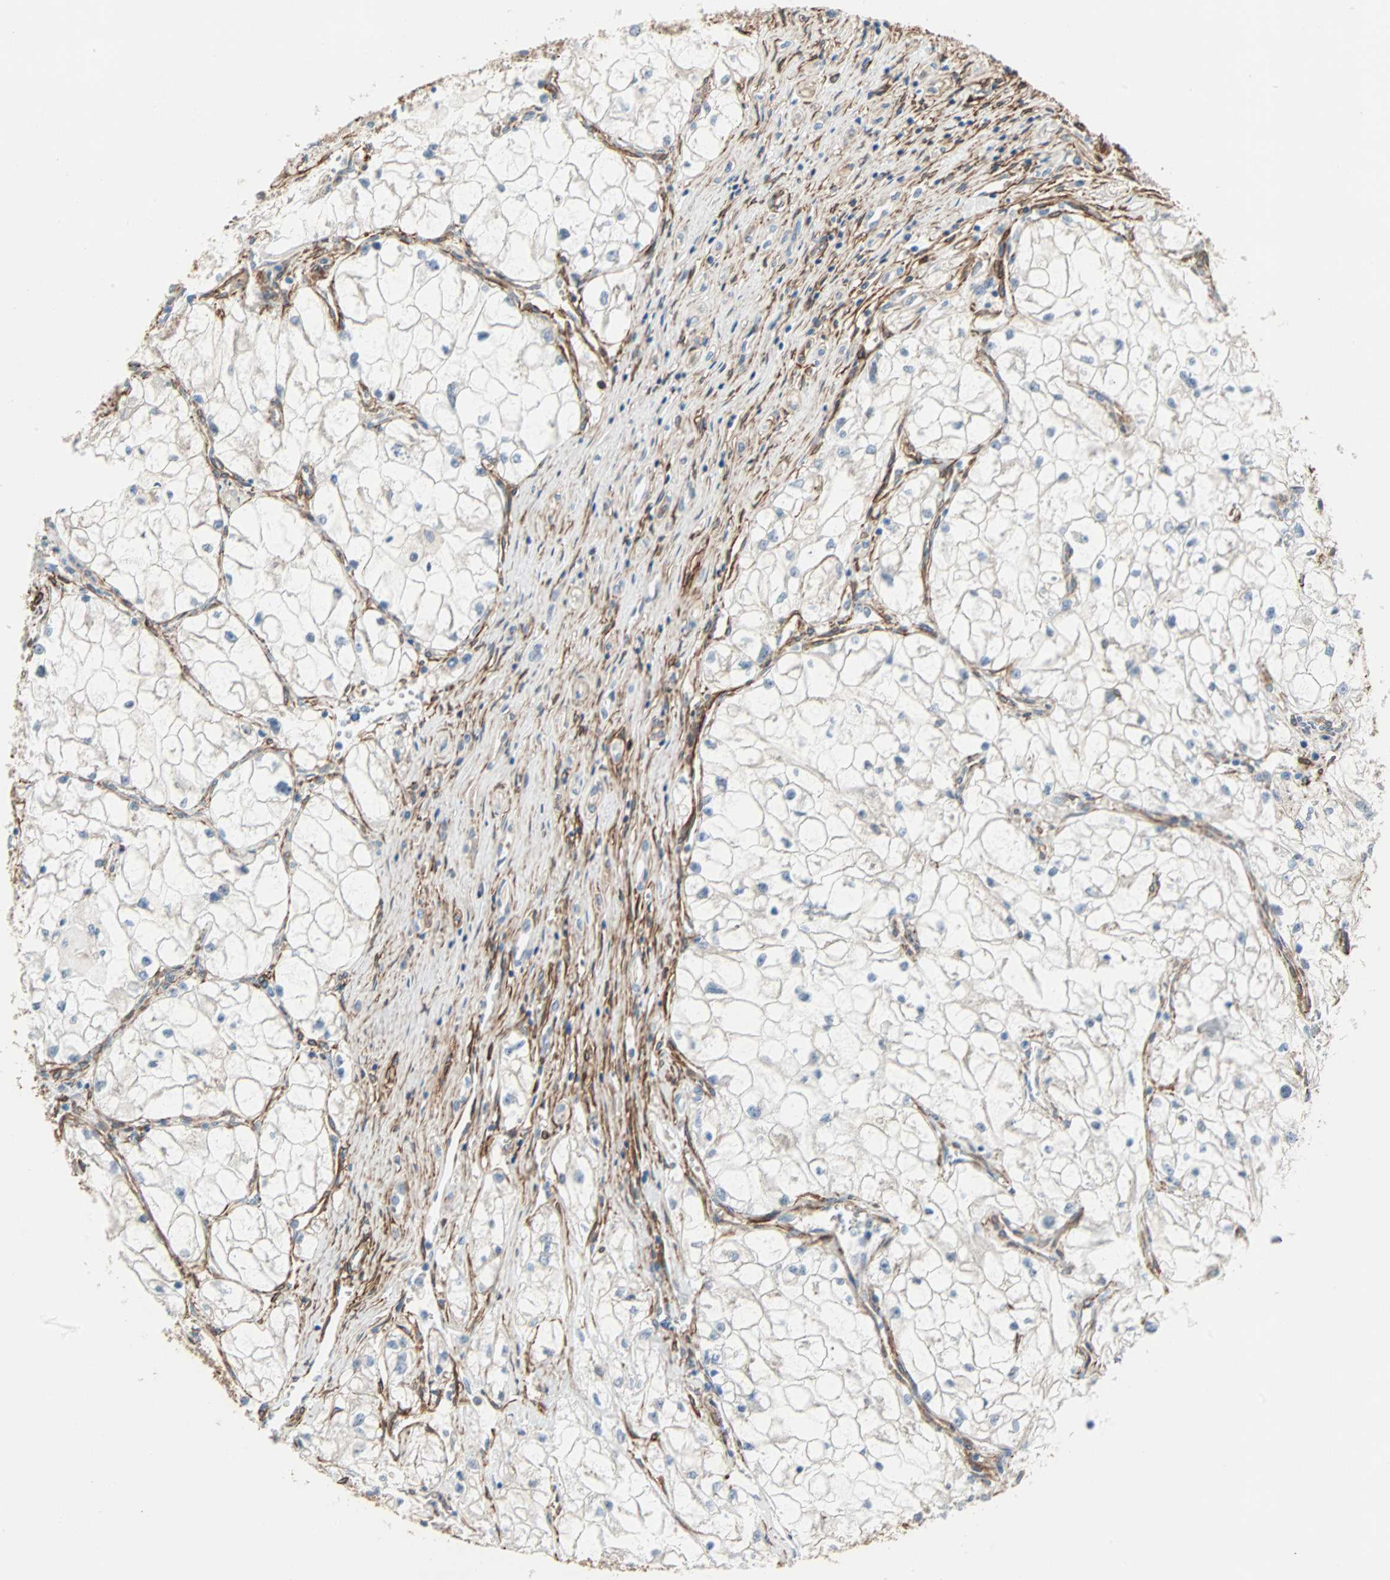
{"staining": {"intensity": "negative", "quantity": "none", "location": "none"}, "tissue": "renal cancer", "cell_type": "Tumor cells", "image_type": "cancer", "snomed": [{"axis": "morphology", "description": "Adenocarcinoma, NOS"}, {"axis": "topography", "description": "Kidney"}], "caption": "This is an immunohistochemistry (IHC) histopathology image of renal cancer (adenocarcinoma). There is no positivity in tumor cells.", "gene": "EPB41L2", "patient": {"sex": "female", "age": 70}}